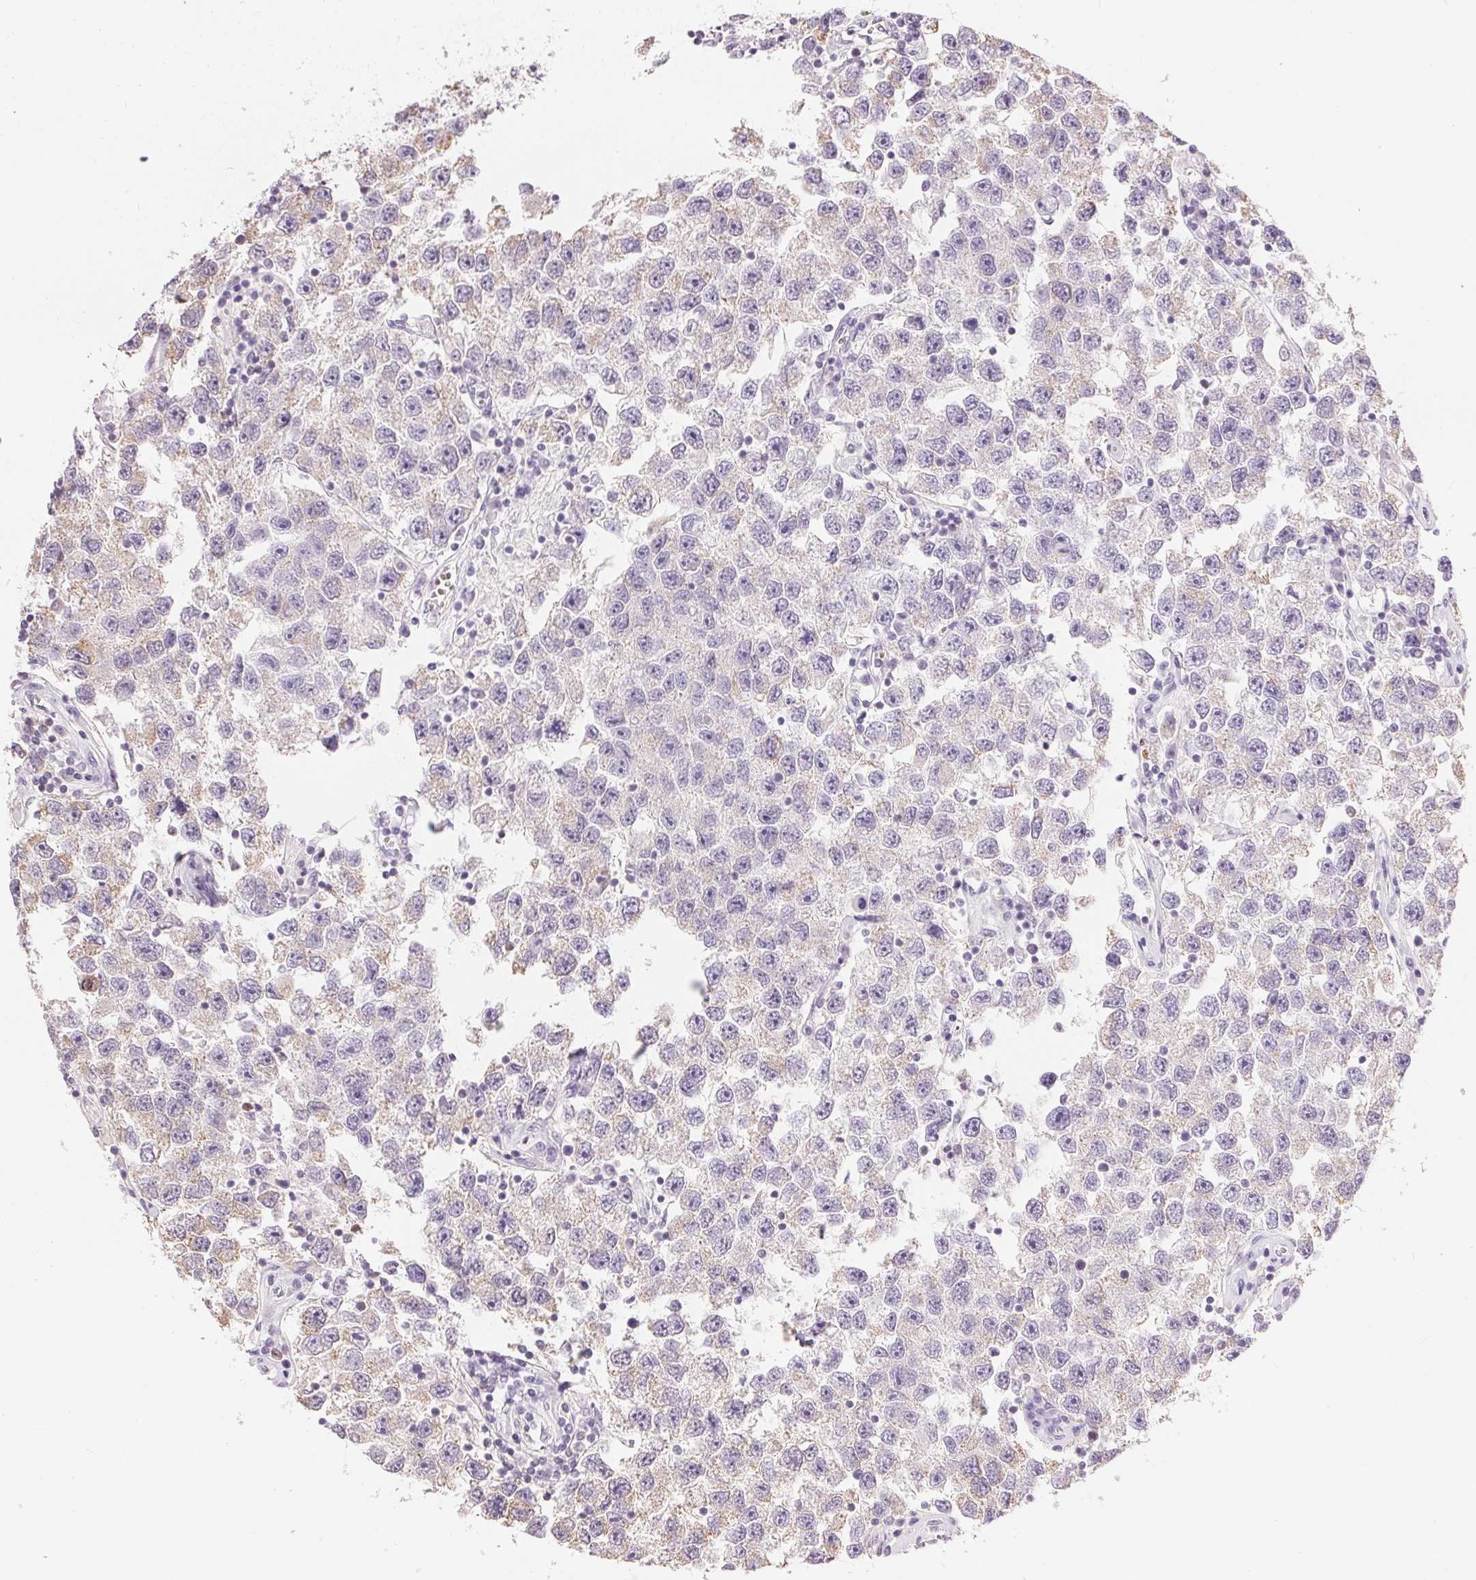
{"staining": {"intensity": "negative", "quantity": "none", "location": "none"}, "tissue": "testis cancer", "cell_type": "Tumor cells", "image_type": "cancer", "snomed": [{"axis": "morphology", "description": "Seminoma, NOS"}, {"axis": "topography", "description": "Testis"}], "caption": "An IHC photomicrograph of testis cancer is shown. There is no staining in tumor cells of testis cancer. (Brightfield microscopy of DAB IHC at high magnification).", "gene": "POU2F2", "patient": {"sex": "male", "age": 26}}